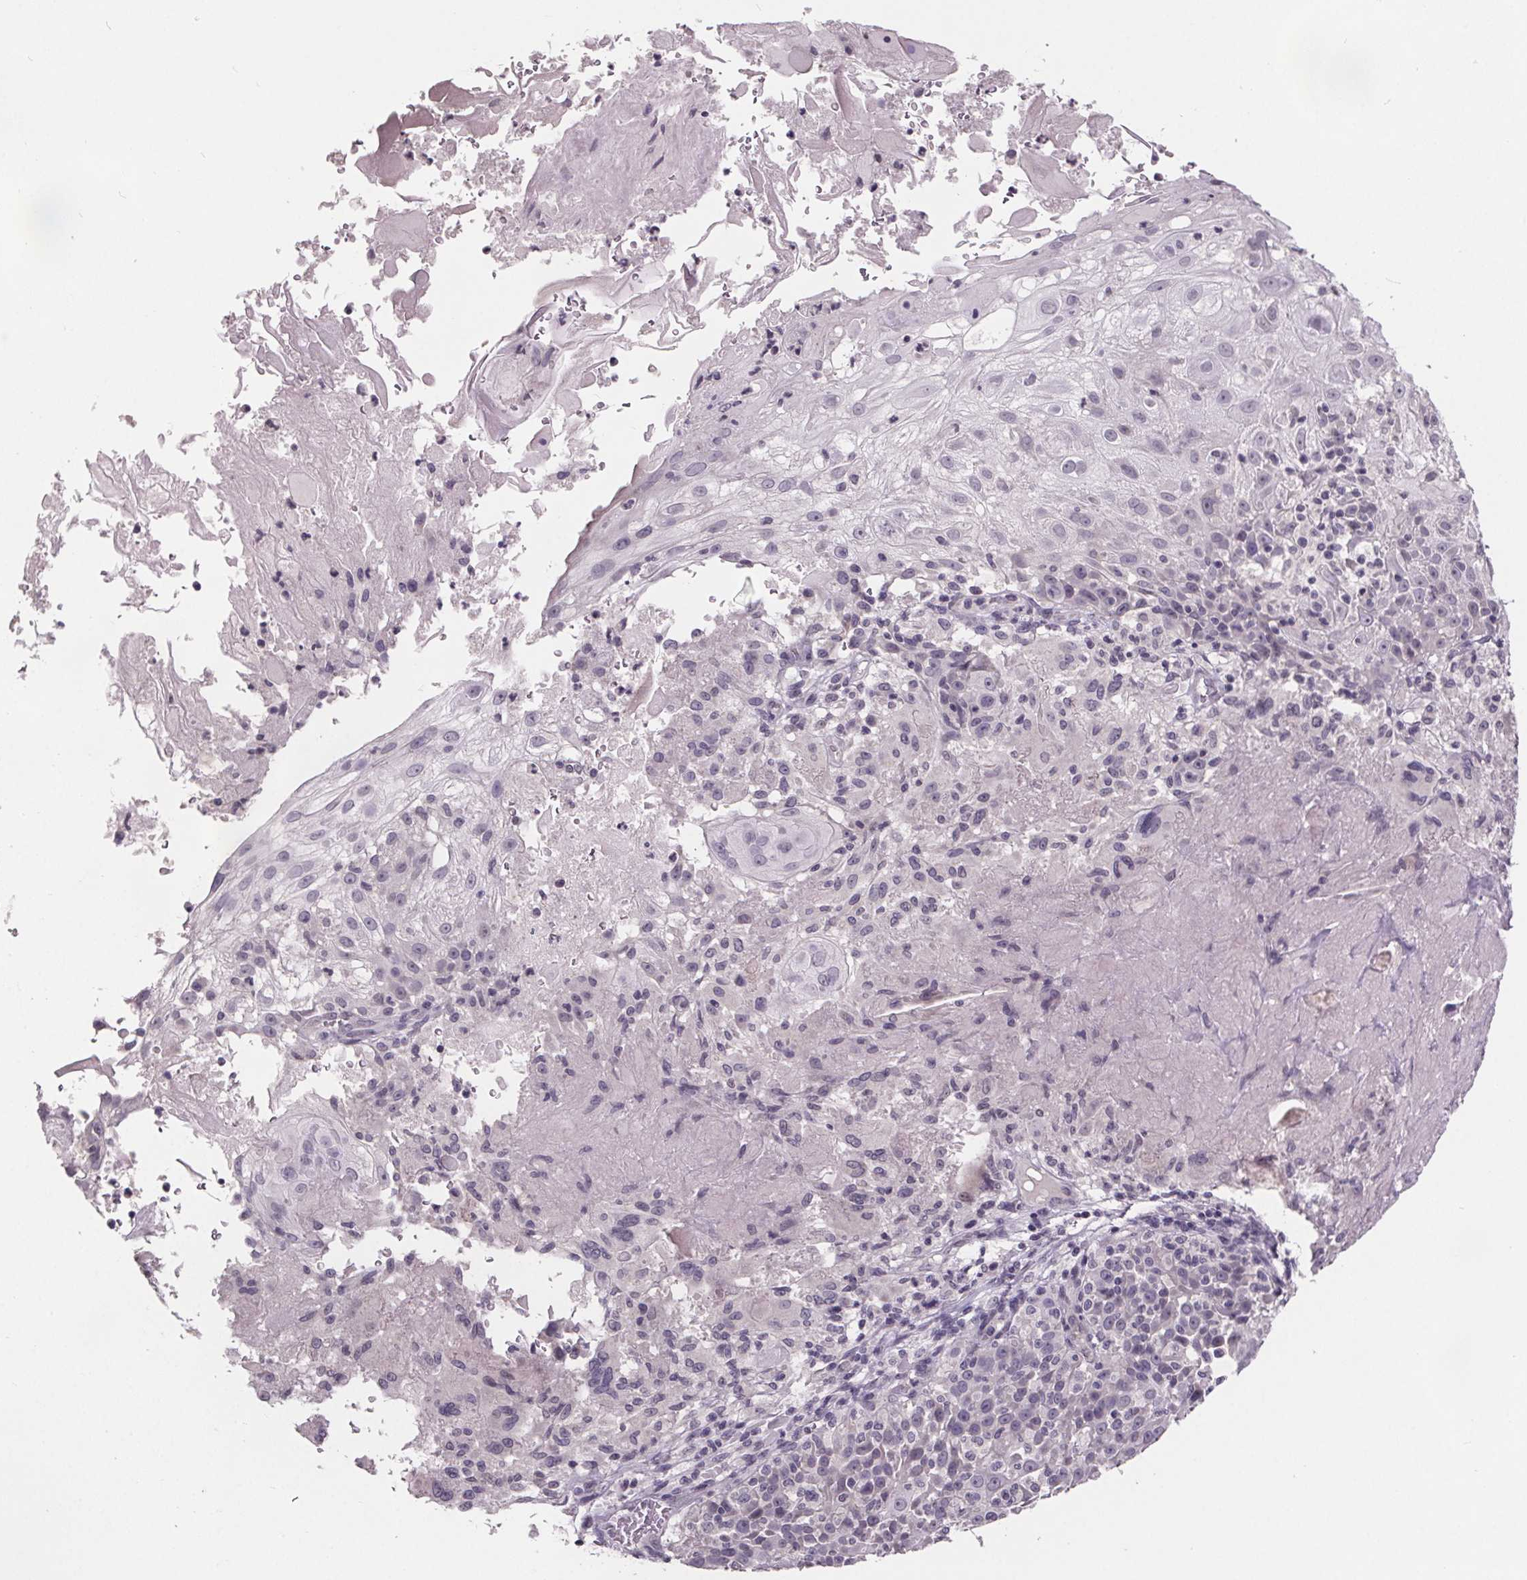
{"staining": {"intensity": "negative", "quantity": "none", "location": "none"}, "tissue": "skin cancer", "cell_type": "Tumor cells", "image_type": "cancer", "snomed": [{"axis": "morphology", "description": "Normal tissue, NOS"}, {"axis": "morphology", "description": "Squamous cell carcinoma, NOS"}, {"axis": "topography", "description": "Skin"}], "caption": "Protein analysis of skin cancer (squamous cell carcinoma) shows no significant expression in tumor cells.", "gene": "NKX6-1", "patient": {"sex": "female", "age": 83}}